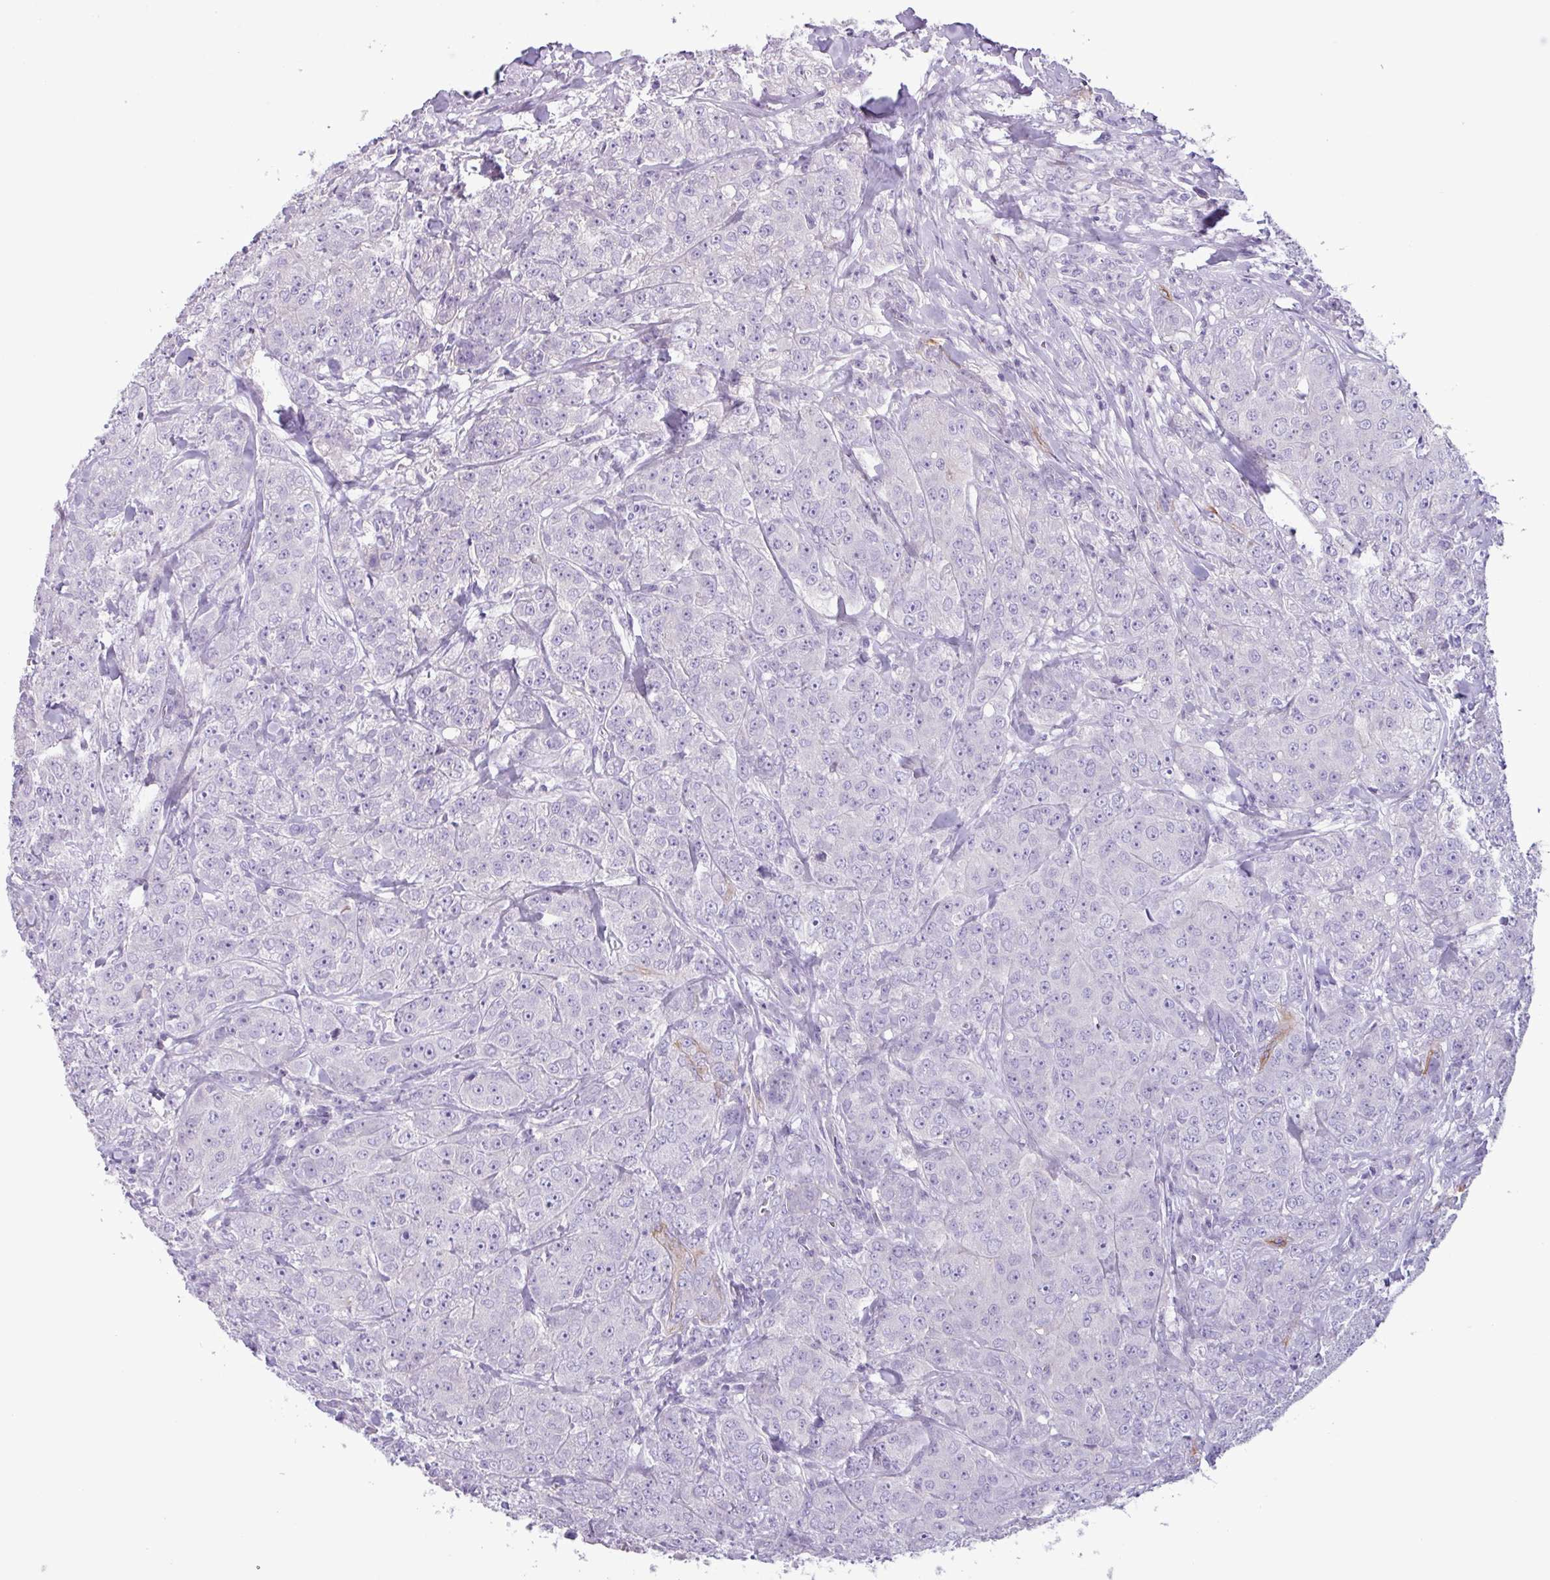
{"staining": {"intensity": "negative", "quantity": "none", "location": "none"}, "tissue": "breast cancer", "cell_type": "Tumor cells", "image_type": "cancer", "snomed": [{"axis": "morphology", "description": "Duct carcinoma"}, {"axis": "topography", "description": "Breast"}], "caption": "The micrograph exhibits no staining of tumor cells in infiltrating ductal carcinoma (breast).", "gene": "CYSTM1", "patient": {"sex": "female", "age": 43}}